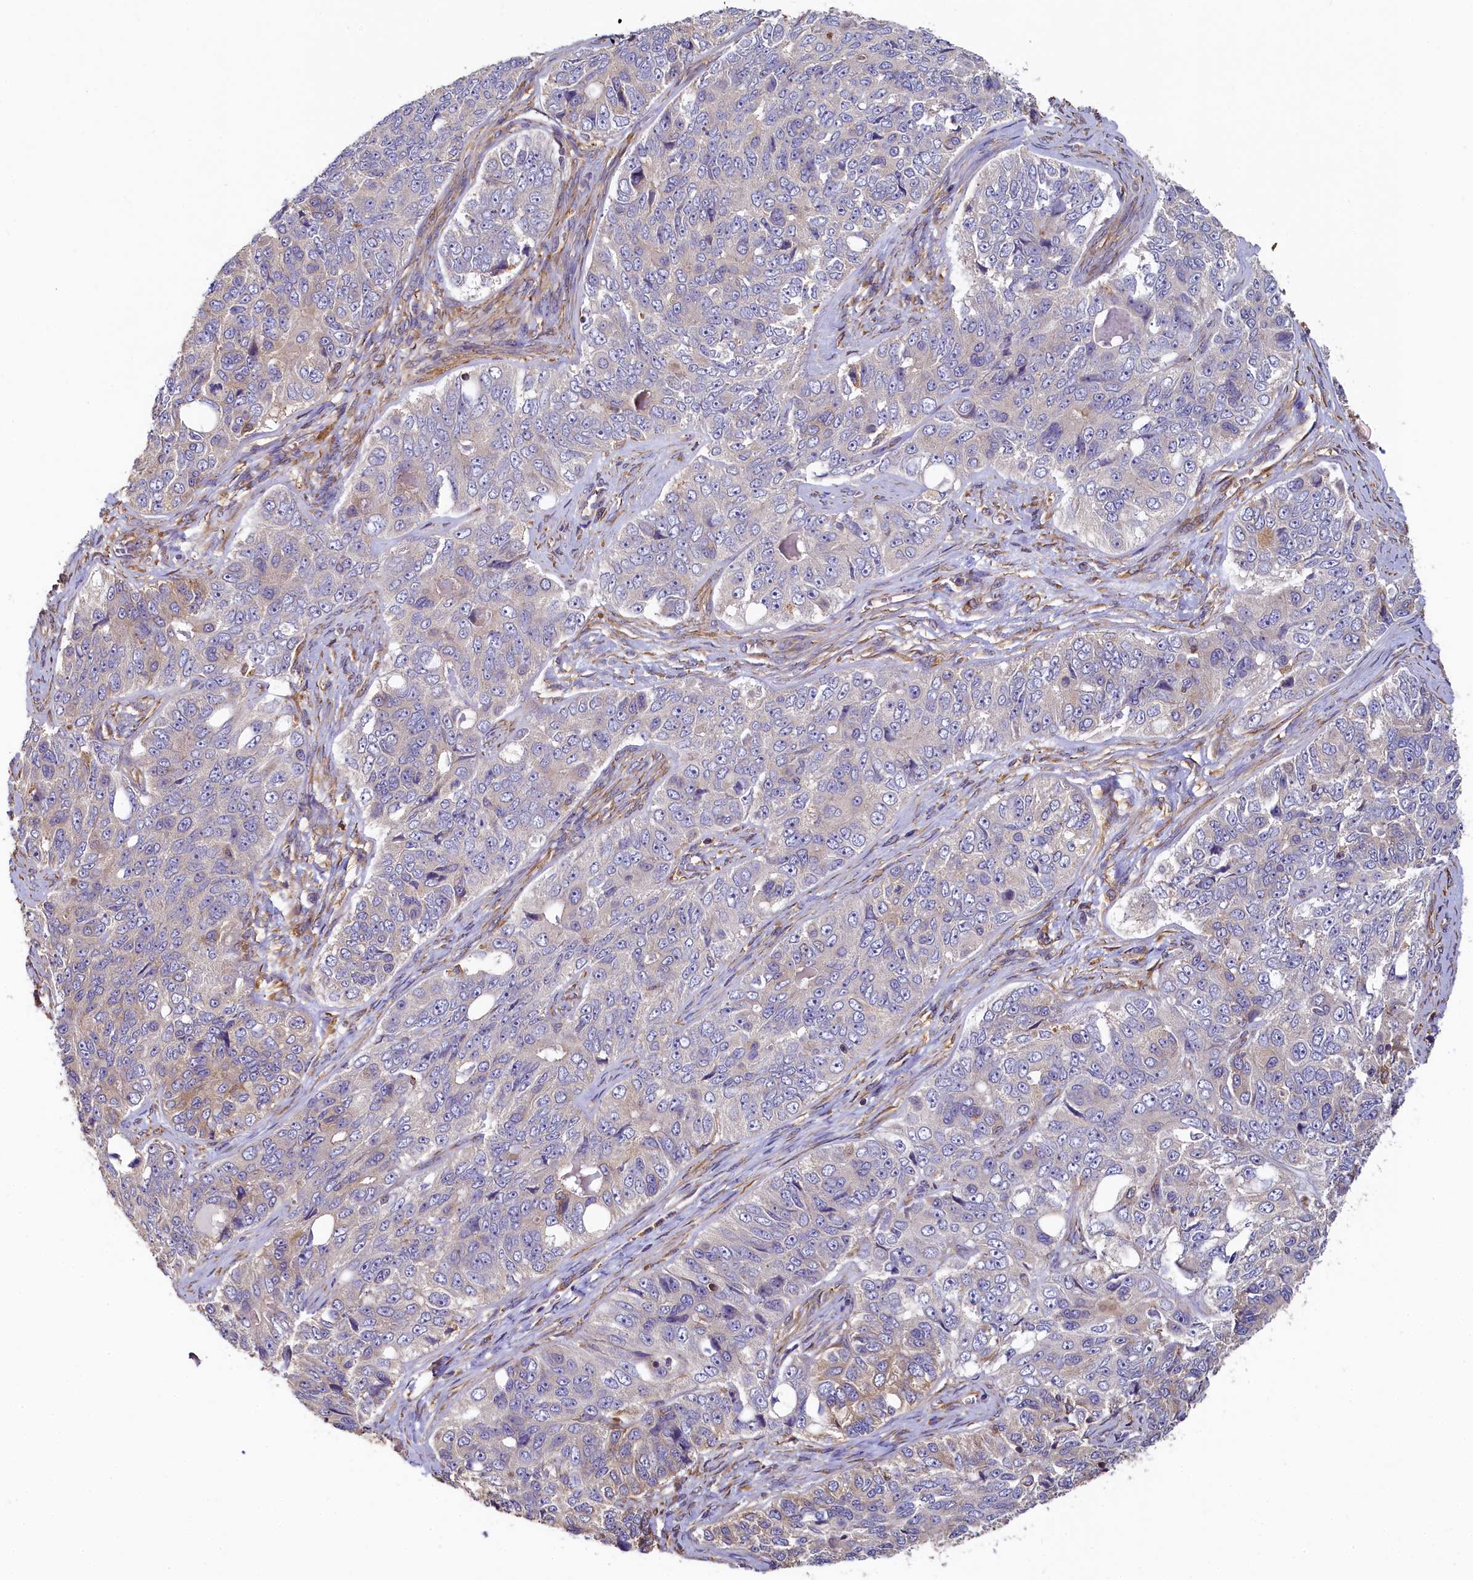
{"staining": {"intensity": "weak", "quantity": "<25%", "location": "cytoplasmic/membranous"}, "tissue": "ovarian cancer", "cell_type": "Tumor cells", "image_type": "cancer", "snomed": [{"axis": "morphology", "description": "Carcinoma, endometroid"}, {"axis": "topography", "description": "Ovary"}], "caption": "High magnification brightfield microscopy of ovarian cancer (endometroid carcinoma) stained with DAB (brown) and counterstained with hematoxylin (blue): tumor cells show no significant staining.", "gene": "PPIP5K1", "patient": {"sex": "female", "age": 51}}